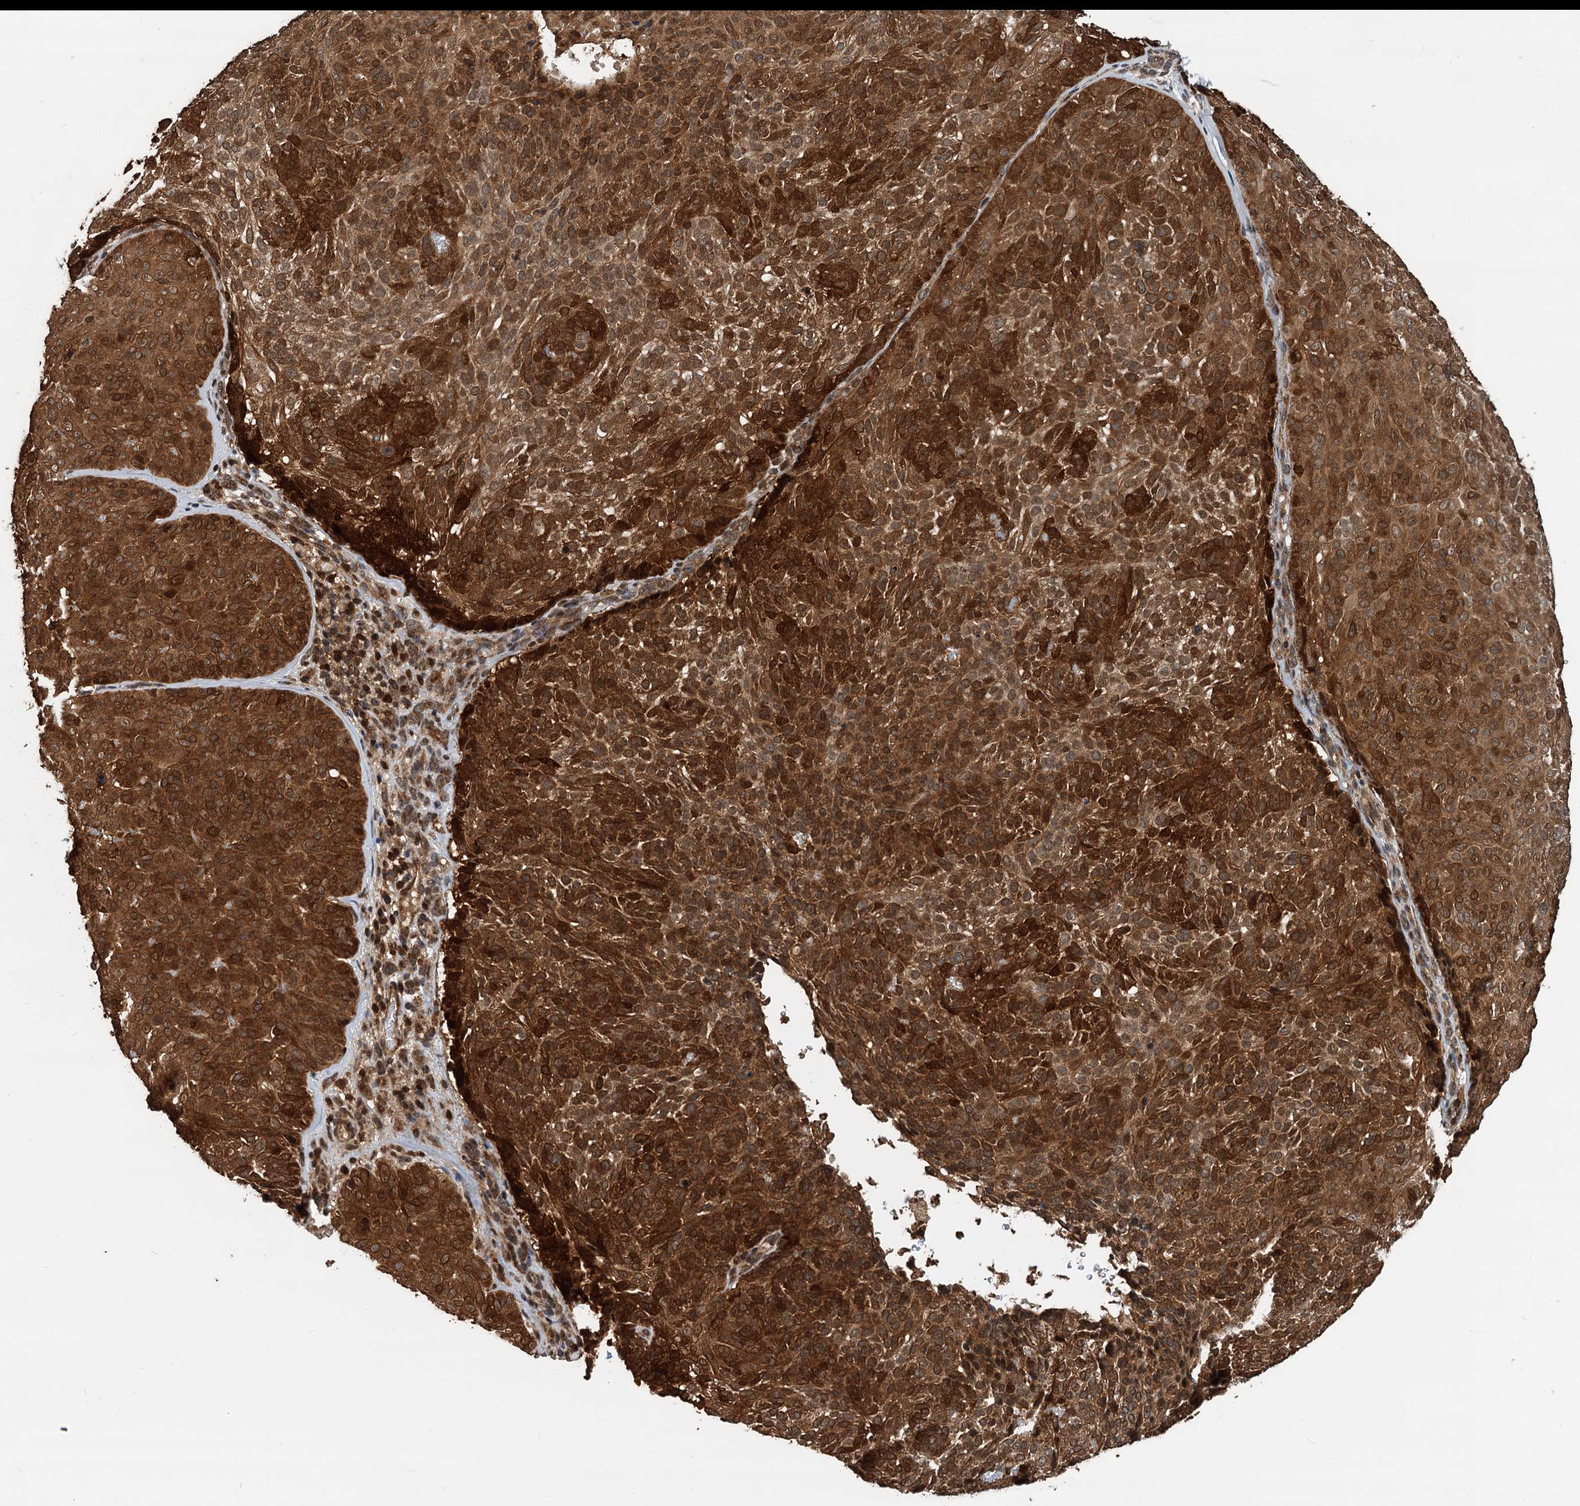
{"staining": {"intensity": "strong", "quantity": ">75%", "location": "cytoplasmic/membranous"}, "tissue": "skin cancer", "cell_type": "Tumor cells", "image_type": "cancer", "snomed": [{"axis": "morphology", "description": "Basal cell carcinoma"}, {"axis": "topography", "description": "Skin"}], "caption": "This histopathology image shows immunohistochemistry (IHC) staining of human skin cancer (basal cell carcinoma), with high strong cytoplasmic/membranous expression in approximately >75% of tumor cells.", "gene": "STUB1", "patient": {"sex": "male", "age": 85}}